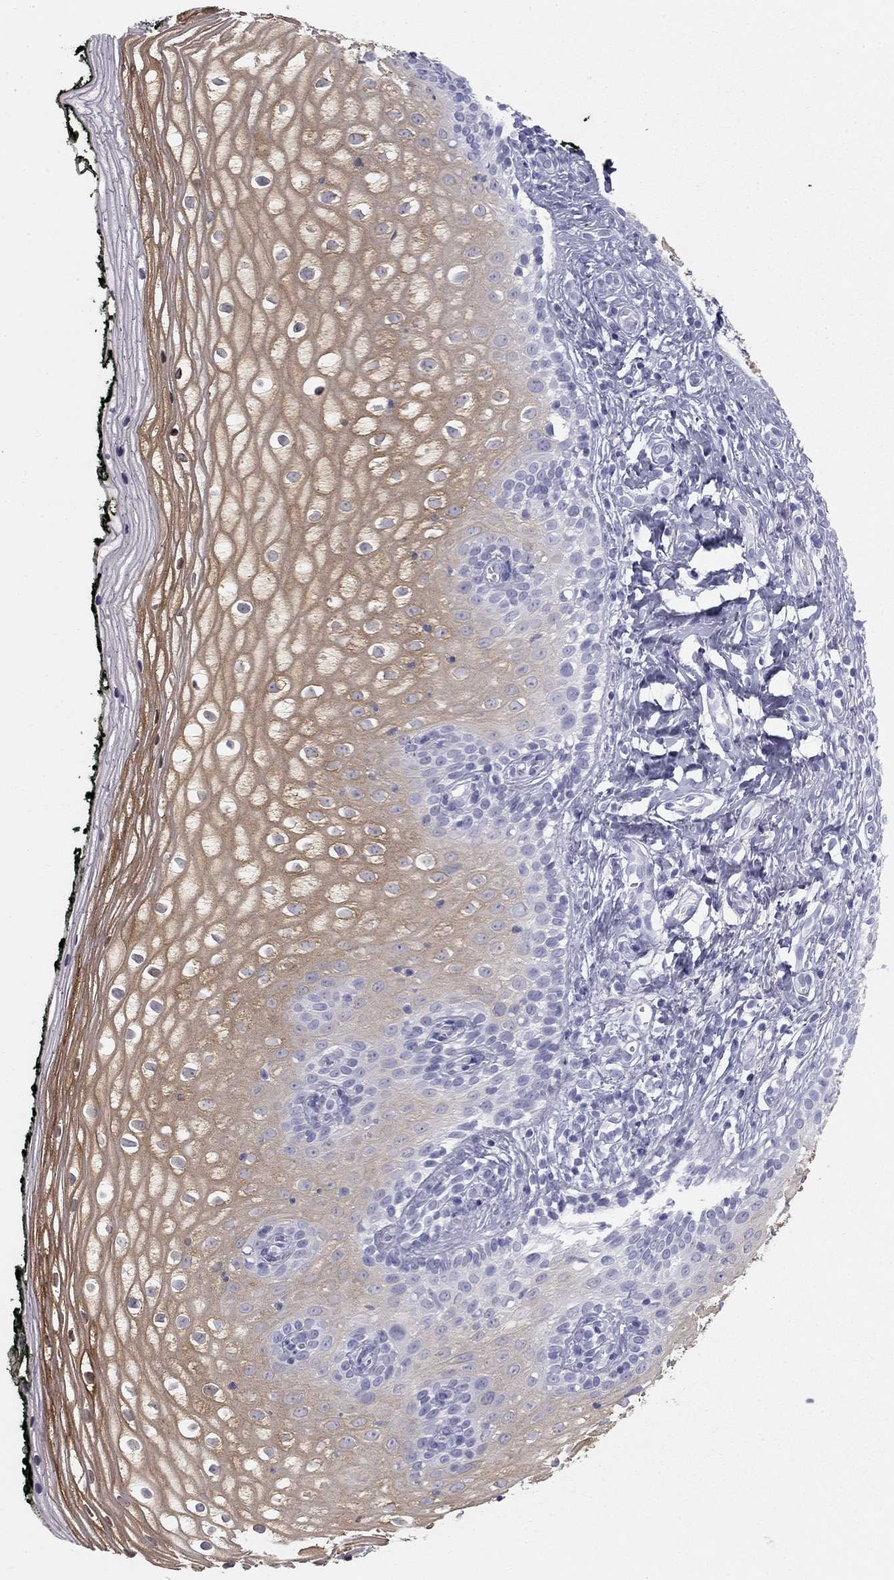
{"staining": {"intensity": "moderate", "quantity": ">75%", "location": "cytoplasmic/membranous"}, "tissue": "vagina", "cell_type": "Squamous epithelial cells", "image_type": "normal", "snomed": [{"axis": "morphology", "description": "Normal tissue, NOS"}, {"axis": "topography", "description": "Vagina"}], "caption": "The immunohistochemical stain highlights moderate cytoplasmic/membranous positivity in squamous epithelial cells of unremarkable vagina. The staining is performed using DAB brown chromogen to label protein expression. The nuclei are counter-stained blue using hematoxylin.", "gene": "SULT2B1", "patient": {"sex": "female", "age": 47}}